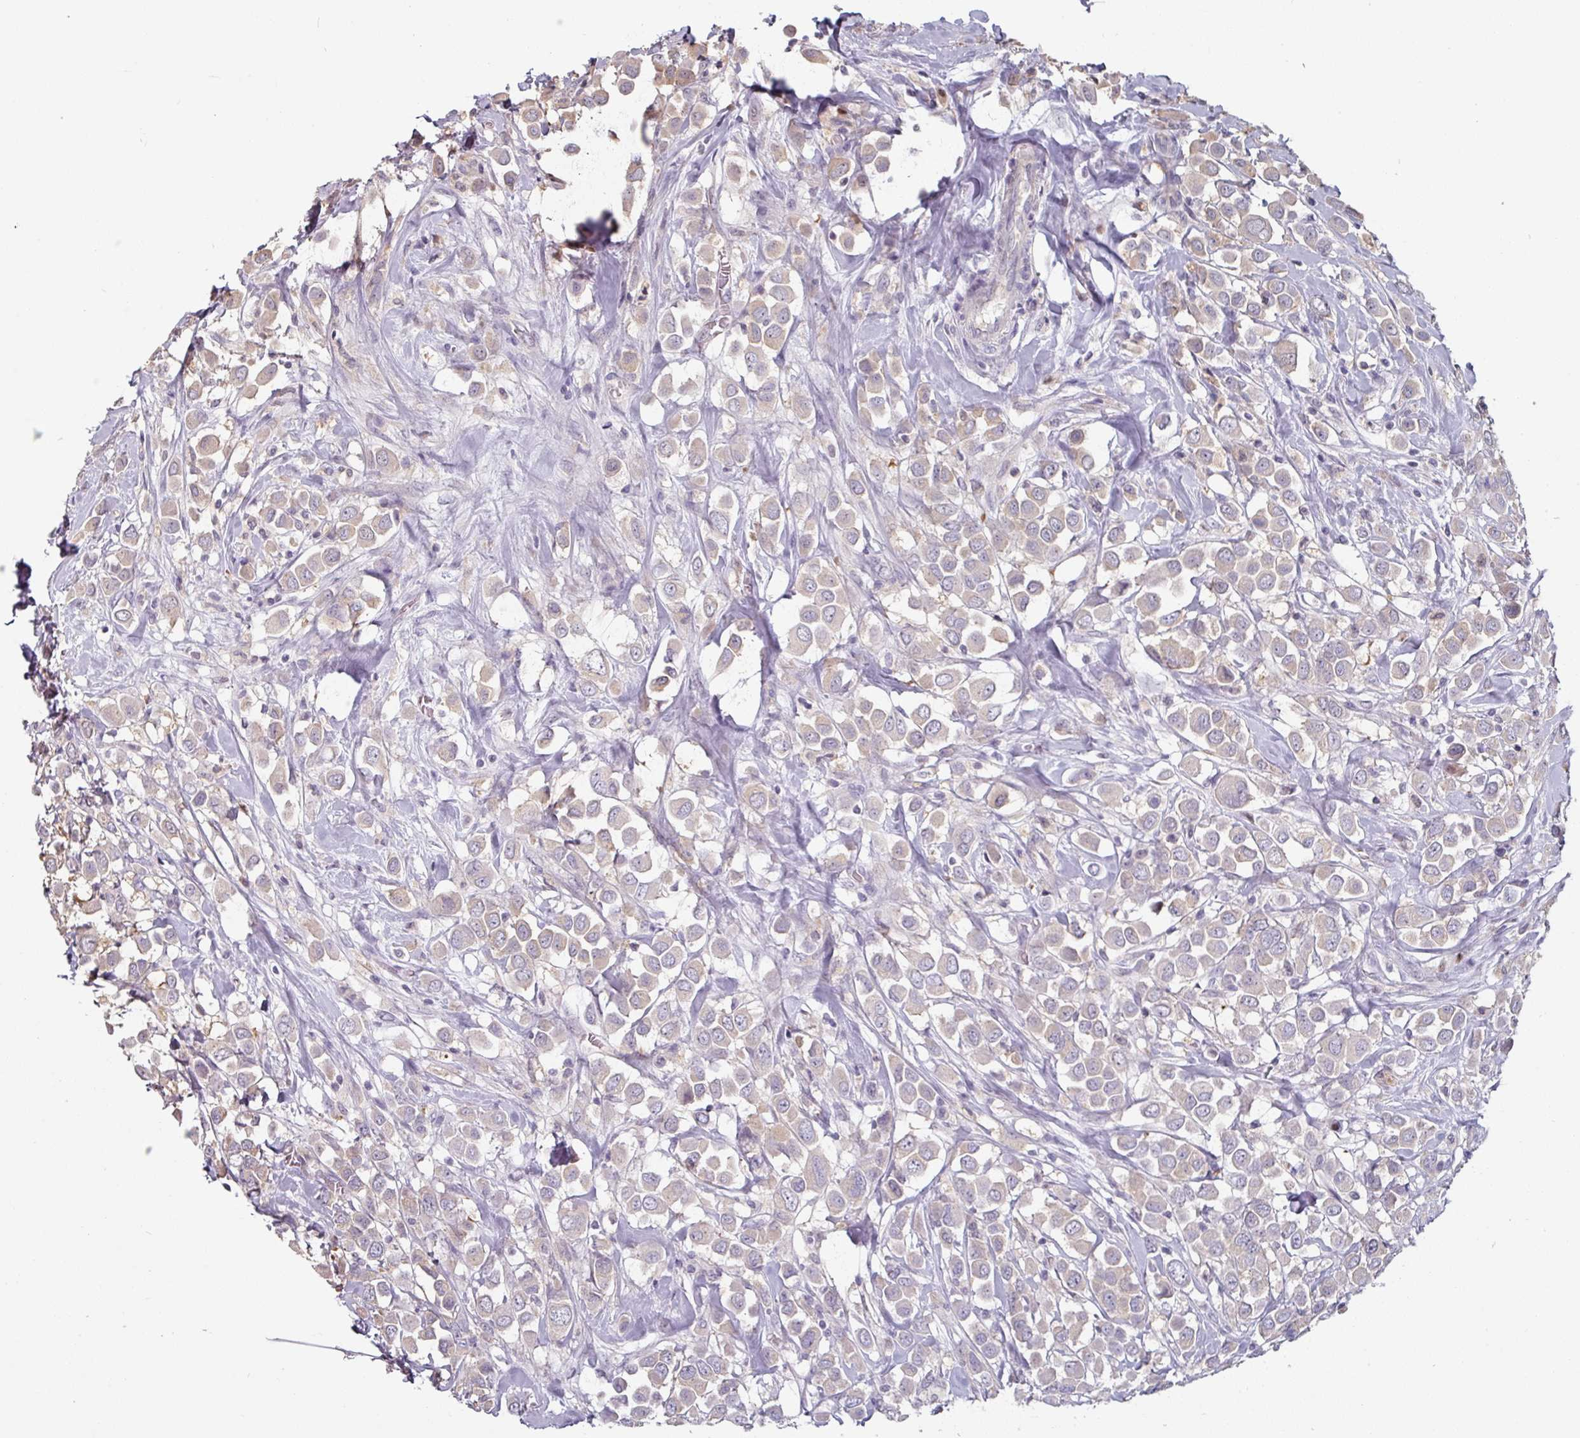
{"staining": {"intensity": "negative", "quantity": "none", "location": "none"}, "tissue": "breast cancer", "cell_type": "Tumor cells", "image_type": "cancer", "snomed": [{"axis": "morphology", "description": "Duct carcinoma"}, {"axis": "topography", "description": "Breast"}], "caption": "Photomicrograph shows no protein expression in tumor cells of intraductal carcinoma (breast) tissue.", "gene": "ZBTB6", "patient": {"sex": "female", "age": 61}}